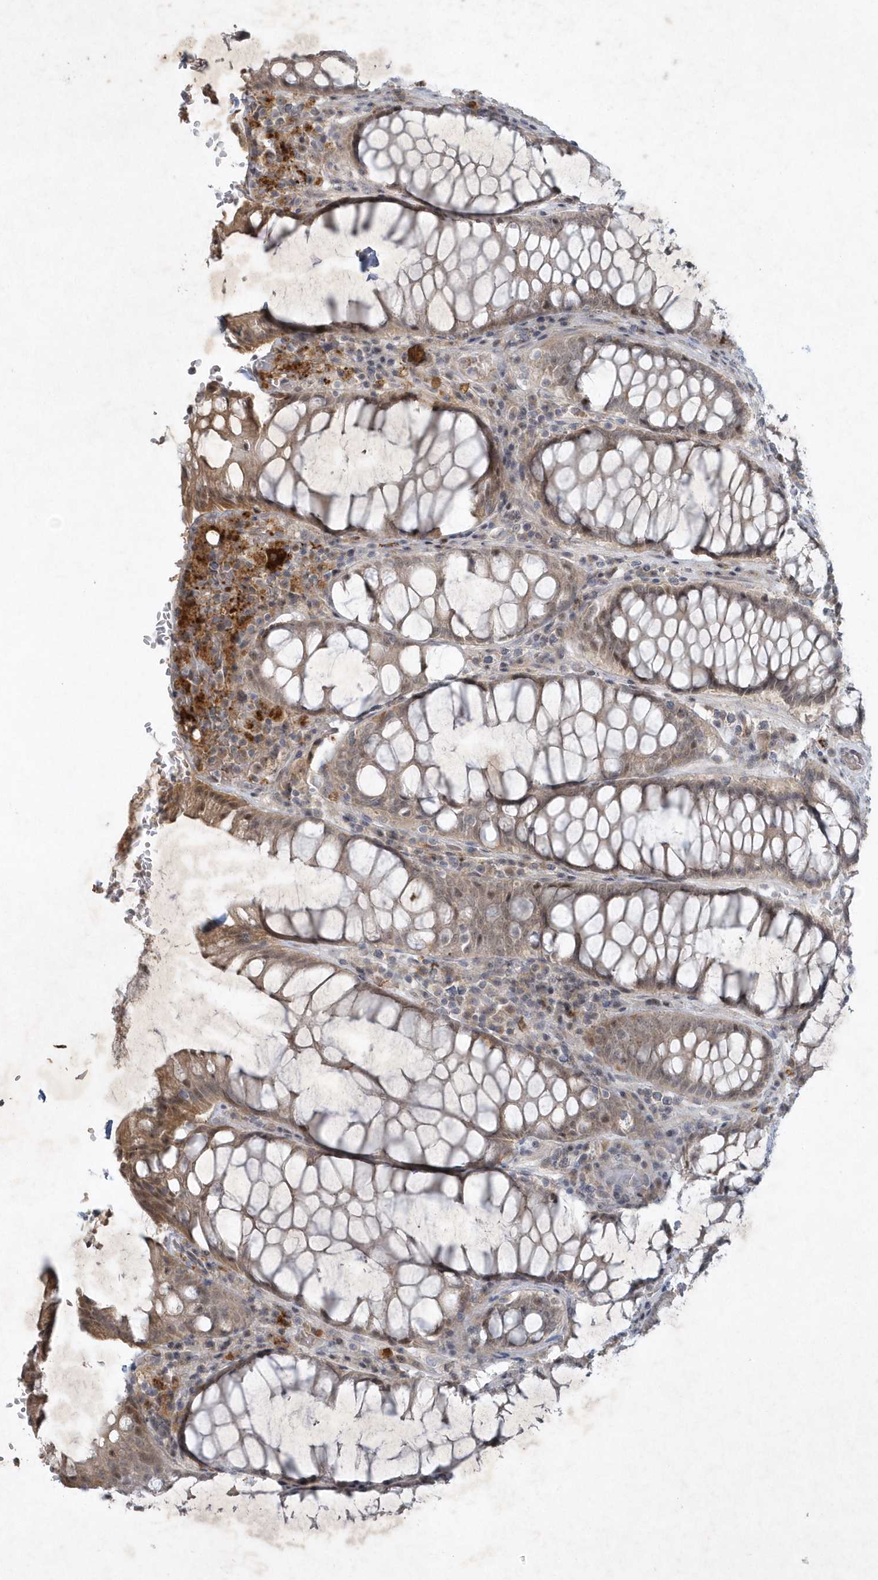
{"staining": {"intensity": "moderate", "quantity": ">75%", "location": "cytoplasmic/membranous,nuclear"}, "tissue": "rectum", "cell_type": "Glandular cells", "image_type": "normal", "snomed": [{"axis": "morphology", "description": "Normal tissue, NOS"}, {"axis": "topography", "description": "Rectum"}], "caption": "Immunohistochemistry staining of benign rectum, which demonstrates medium levels of moderate cytoplasmic/membranous,nuclear staining in approximately >75% of glandular cells indicating moderate cytoplasmic/membranous,nuclear protein expression. The staining was performed using DAB (3,3'-diaminobenzidine) (brown) for protein detection and nuclei were counterstained in hematoxylin (blue).", "gene": "THG1L", "patient": {"sex": "male", "age": 64}}